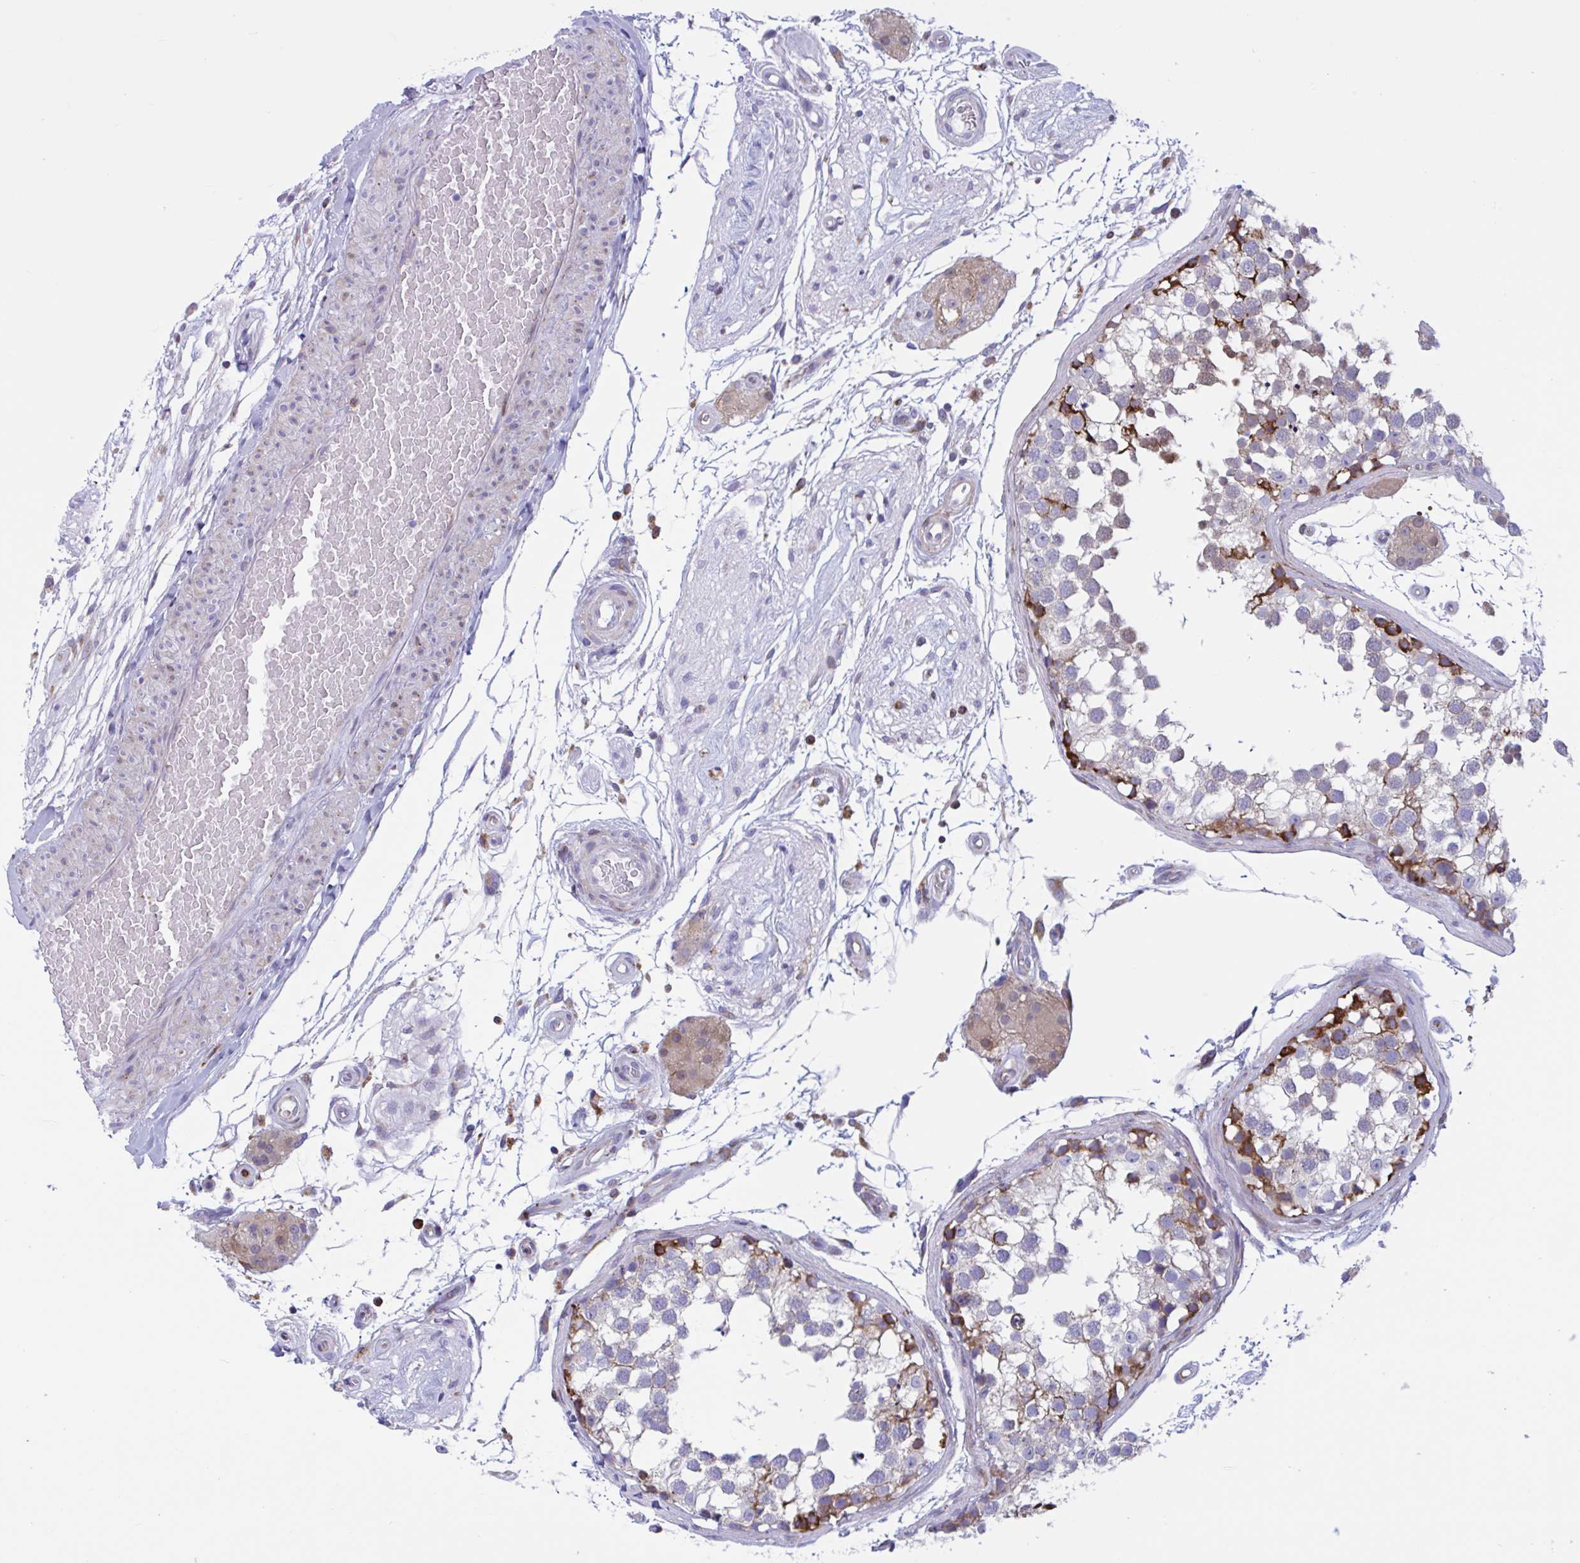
{"staining": {"intensity": "strong", "quantity": "<25%", "location": "cytoplasmic/membranous"}, "tissue": "testis", "cell_type": "Cells in seminiferous ducts", "image_type": "normal", "snomed": [{"axis": "morphology", "description": "Normal tissue, NOS"}, {"axis": "morphology", "description": "Seminoma, NOS"}, {"axis": "topography", "description": "Testis"}], "caption": "This is a histology image of immunohistochemistry (IHC) staining of unremarkable testis, which shows strong expression in the cytoplasmic/membranous of cells in seminiferous ducts.", "gene": "PEAK3", "patient": {"sex": "male", "age": 65}}